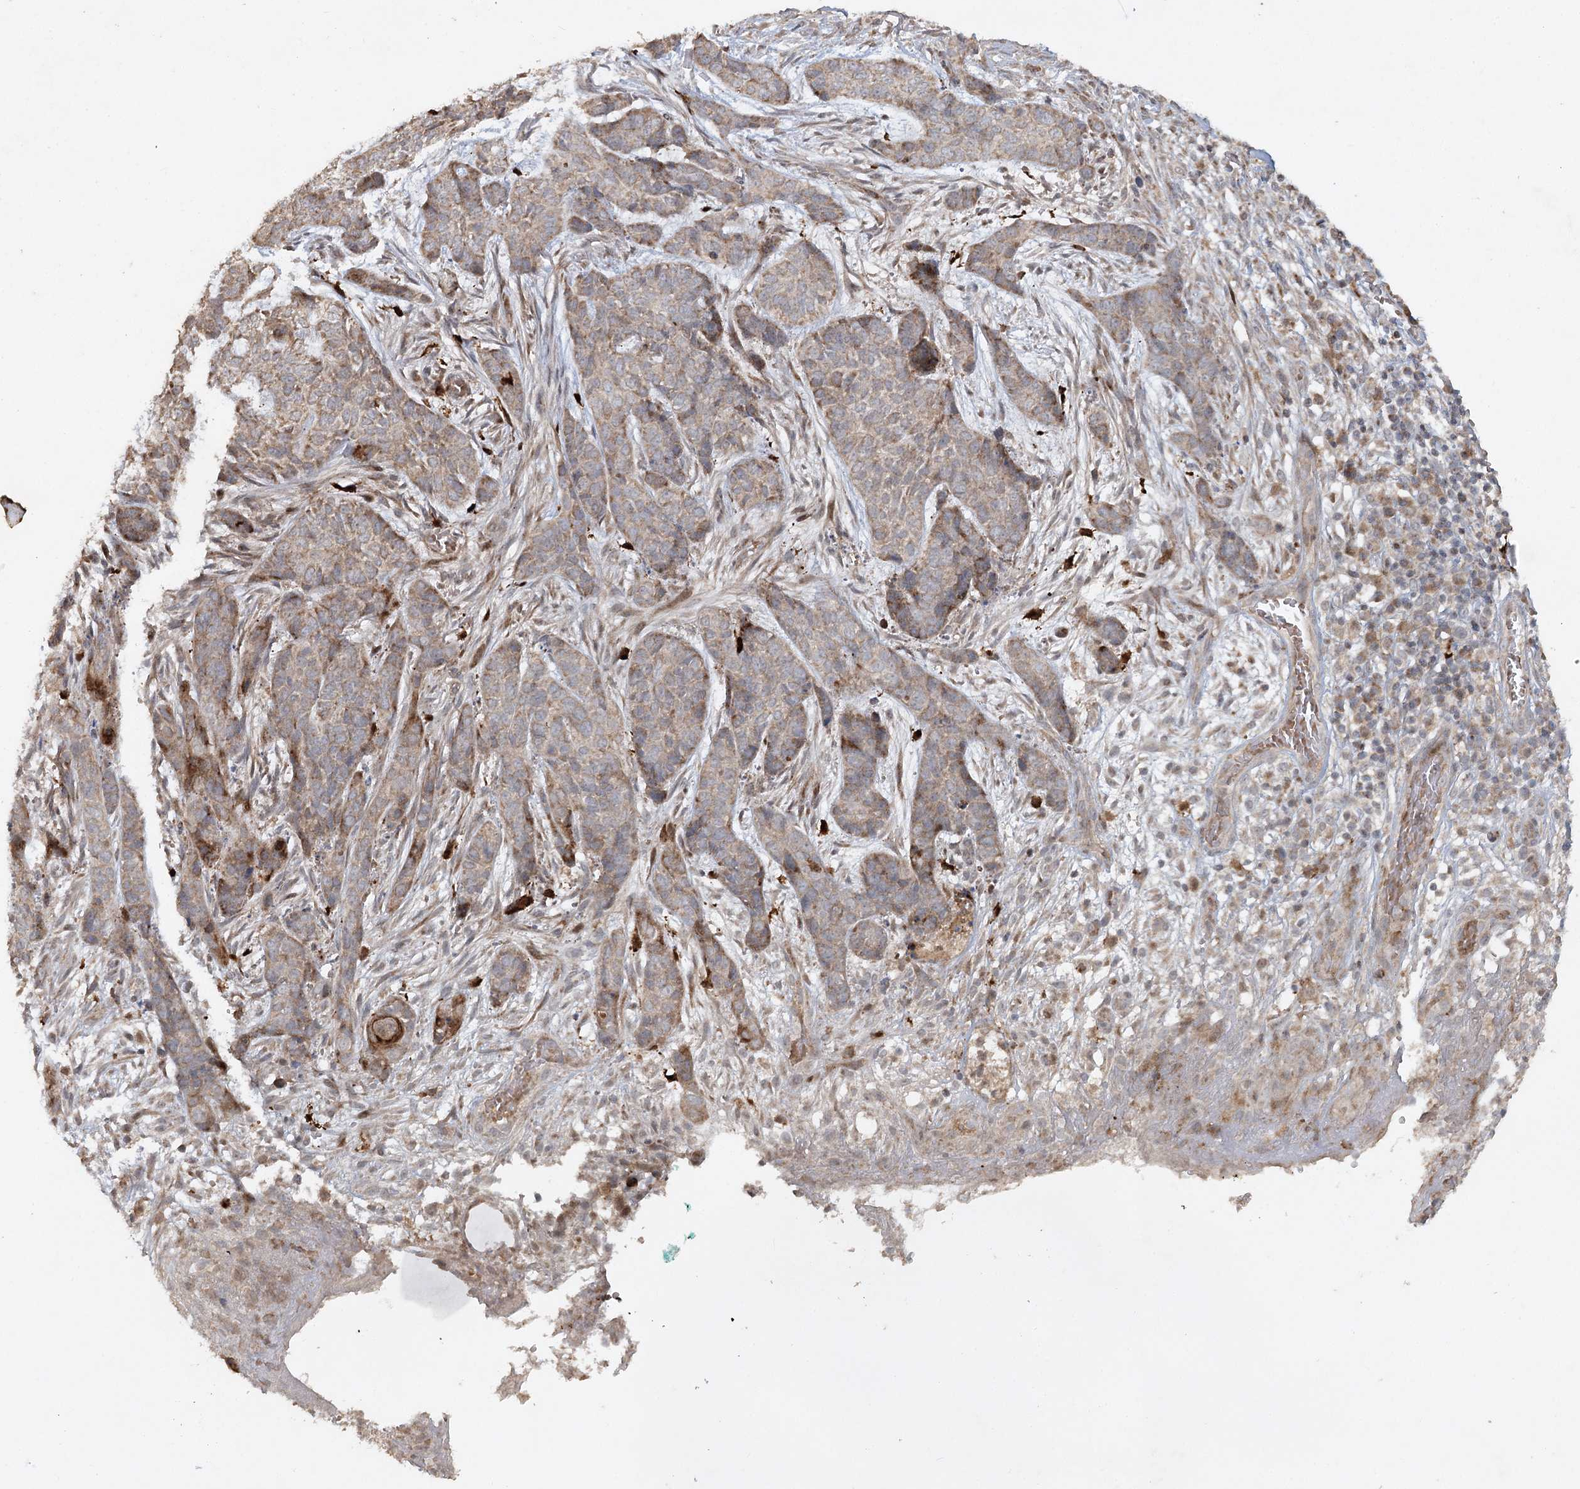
{"staining": {"intensity": "weak", "quantity": ">75%", "location": "cytoplasmic/membranous"}, "tissue": "skin cancer", "cell_type": "Tumor cells", "image_type": "cancer", "snomed": [{"axis": "morphology", "description": "Basal cell carcinoma"}, {"axis": "topography", "description": "Skin"}], "caption": "The micrograph exhibits staining of basal cell carcinoma (skin), revealing weak cytoplasmic/membranous protein staining (brown color) within tumor cells.", "gene": "KBTBD4", "patient": {"sex": "female", "age": 64}}